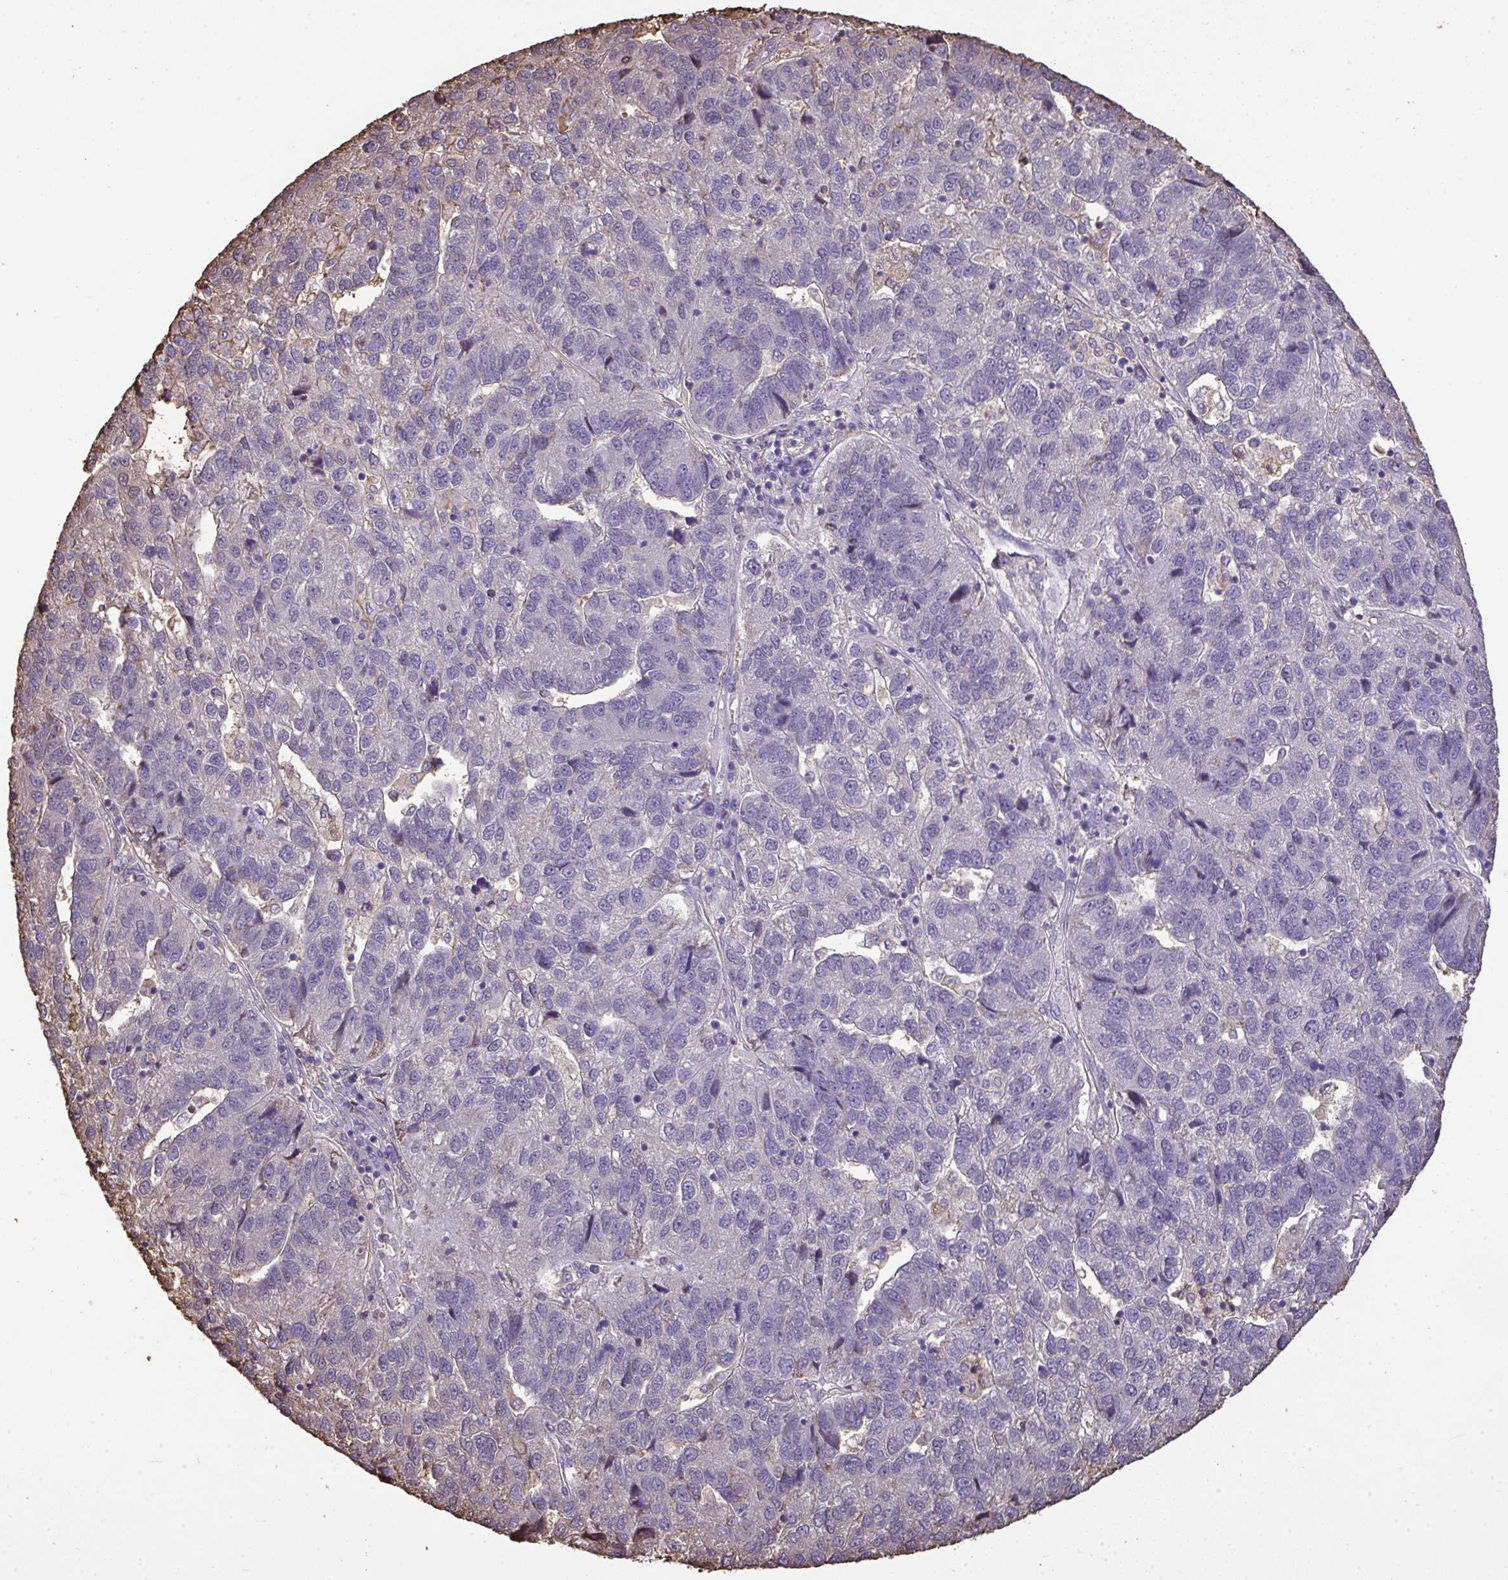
{"staining": {"intensity": "negative", "quantity": "none", "location": "none"}, "tissue": "pancreatic cancer", "cell_type": "Tumor cells", "image_type": "cancer", "snomed": [{"axis": "morphology", "description": "Adenocarcinoma, NOS"}, {"axis": "topography", "description": "Pancreas"}], "caption": "An image of pancreatic cancer (adenocarcinoma) stained for a protein shows no brown staining in tumor cells.", "gene": "ANXA5", "patient": {"sex": "female", "age": 61}}